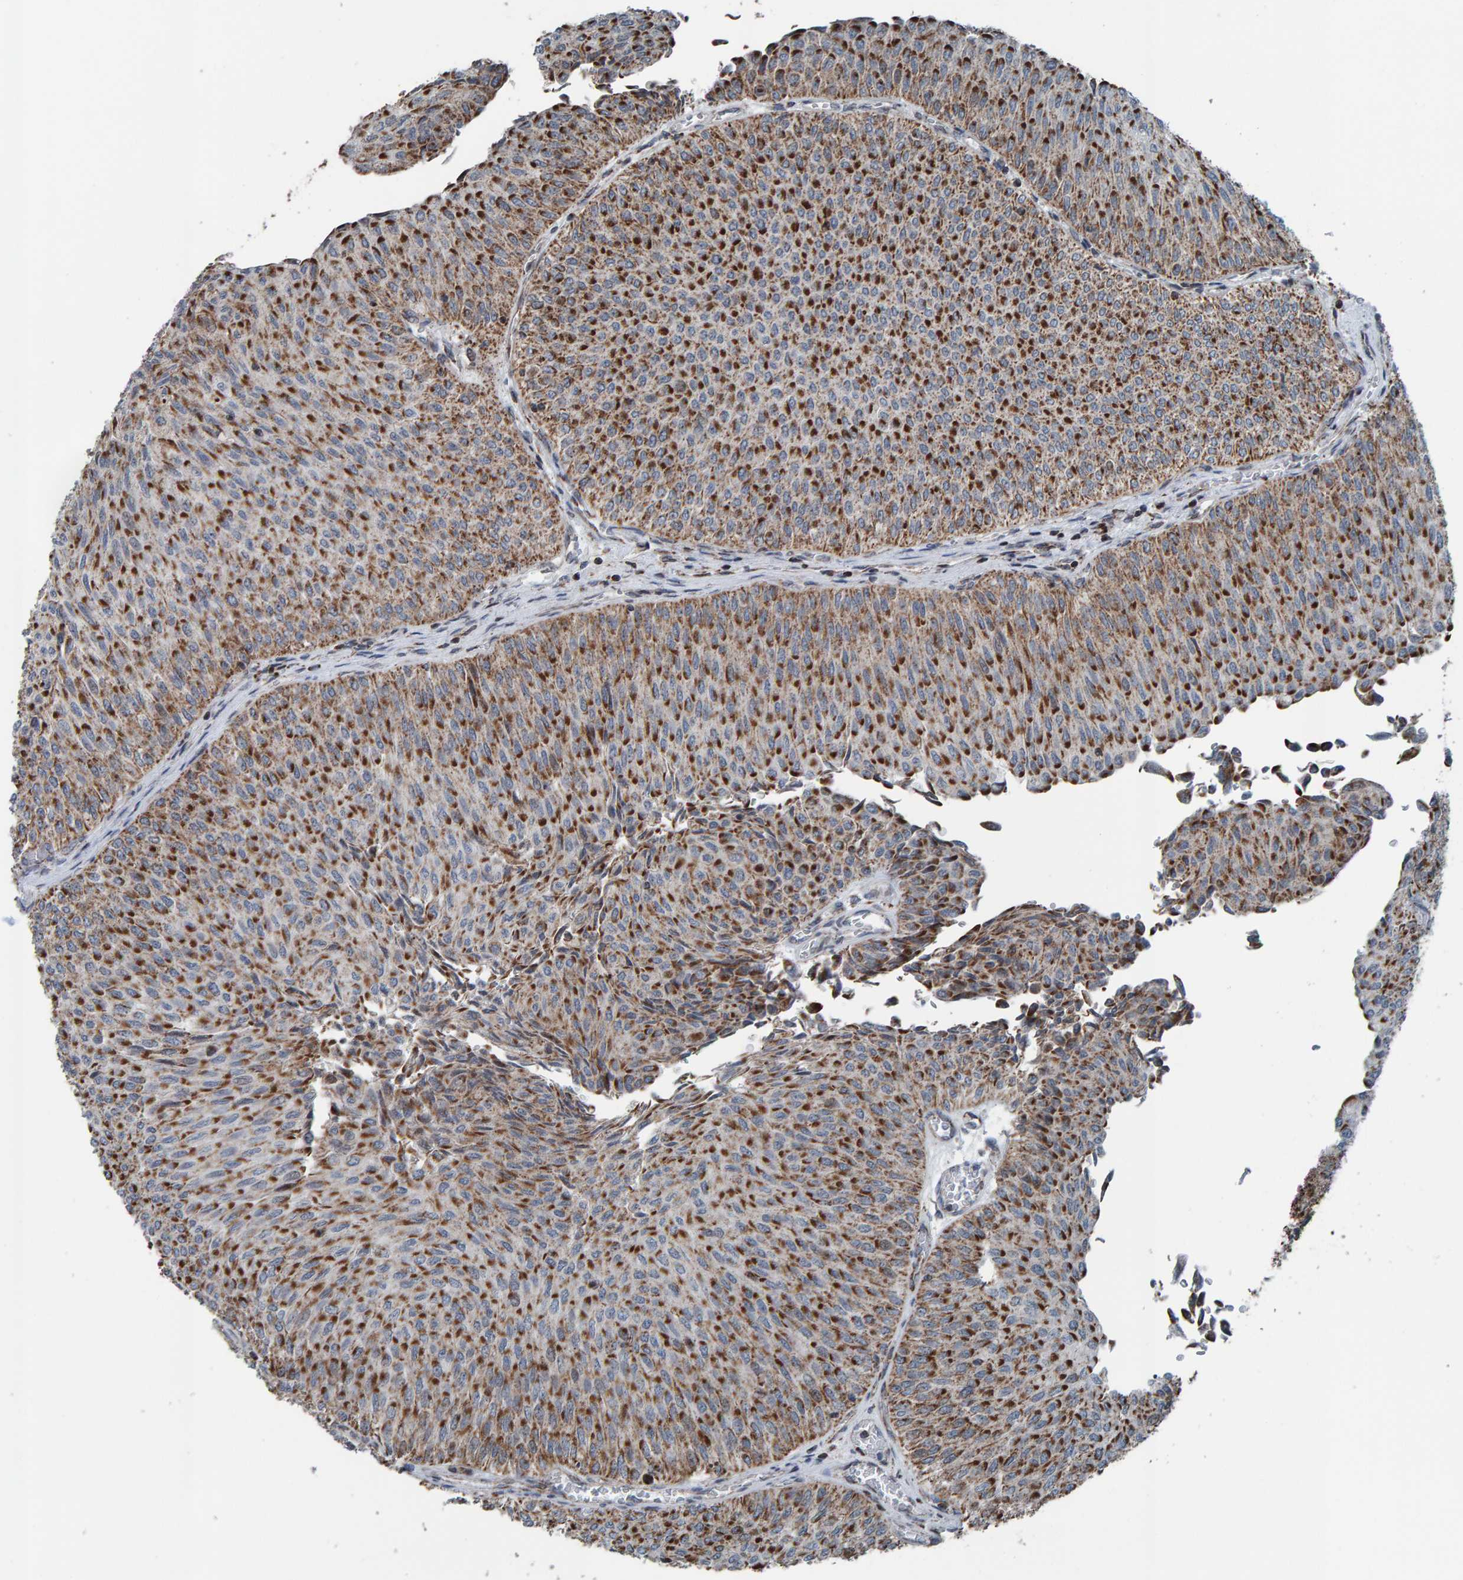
{"staining": {"intensity": "strong", "quantity": ">75%", "location": "cytoplasmic/membranous"}, "tissue": "urothelial cancer", "cell_type": "Tumor cells", "image_type": "cancer", "snomed": [{"axis": "morphology", "description": "Urothelial carcinoma, Low grade"}, {"axis": "topography", "description": "Urinary bladder"}], "caption": "The immunohistochemical stain shows strong cytoplasmic/membranous staining in tumor cells of urothelial carcinoma (low-grade) tissue. (Brightfield microscopy of DAB IHC at high magnification).", "gene": "ZNF48", "patient": {"sex": "male", "age": 78}}